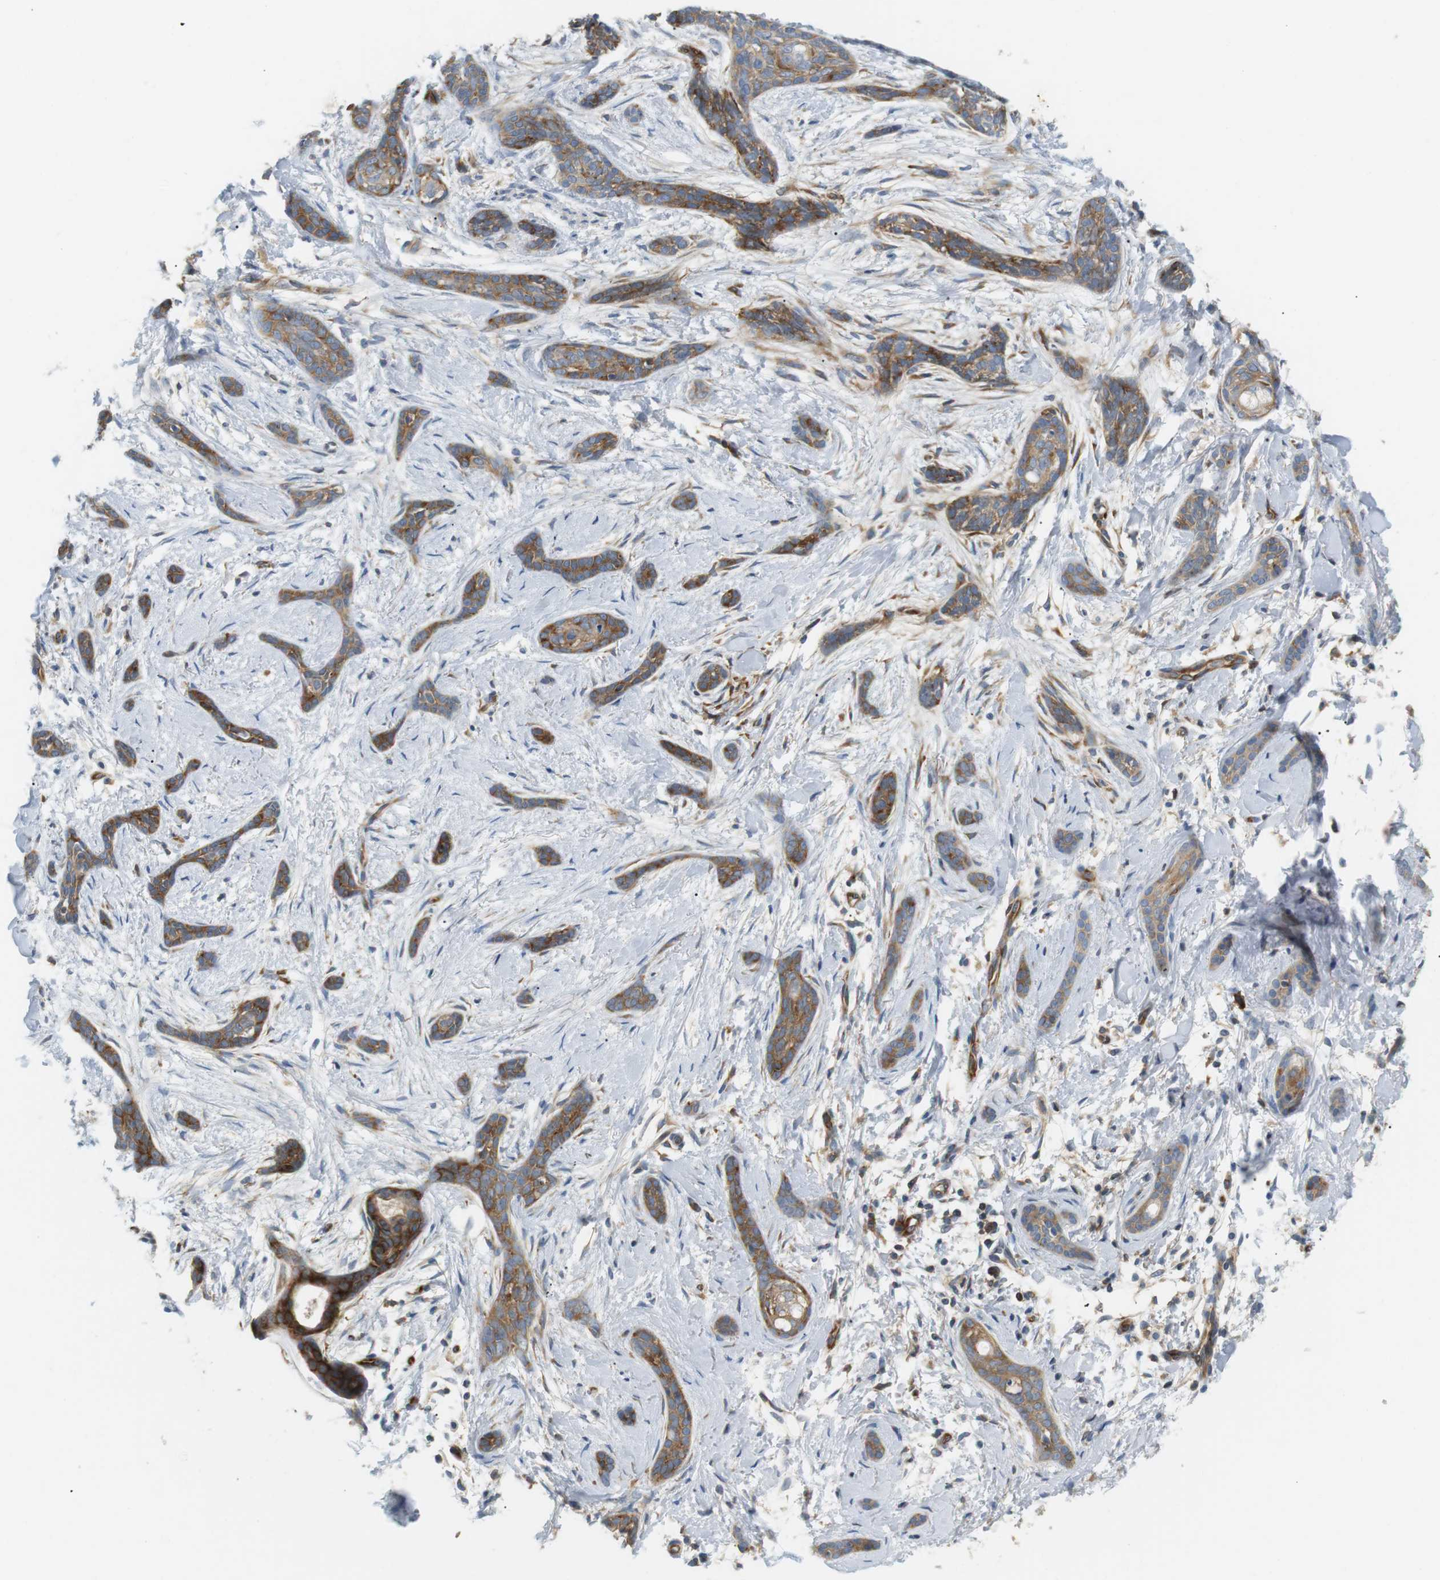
{"staining": {"intensity": "moderate", "quantity": ">75%", "location": "cytoplasmic/membranous"}, "tissue": "skin cancer", "cell_type": "Tumor cells", "image_type": "cancer", "snomed": [{"axis": "morphology", "description": "Basal cell carcinoma"}, {"axis": "morphology", "description": "Adnexal tumor, benign"}, {"axis": "topography", "description": "Skin"}], "caption": "The immunohistochemical stain labels moderate cytoplasmic/membranous positivity in tumor cells of basal cell carcinoma (skin) tissue.", "gene": "TMEM200A", "patient": {"sex": "female", "age": 42}}